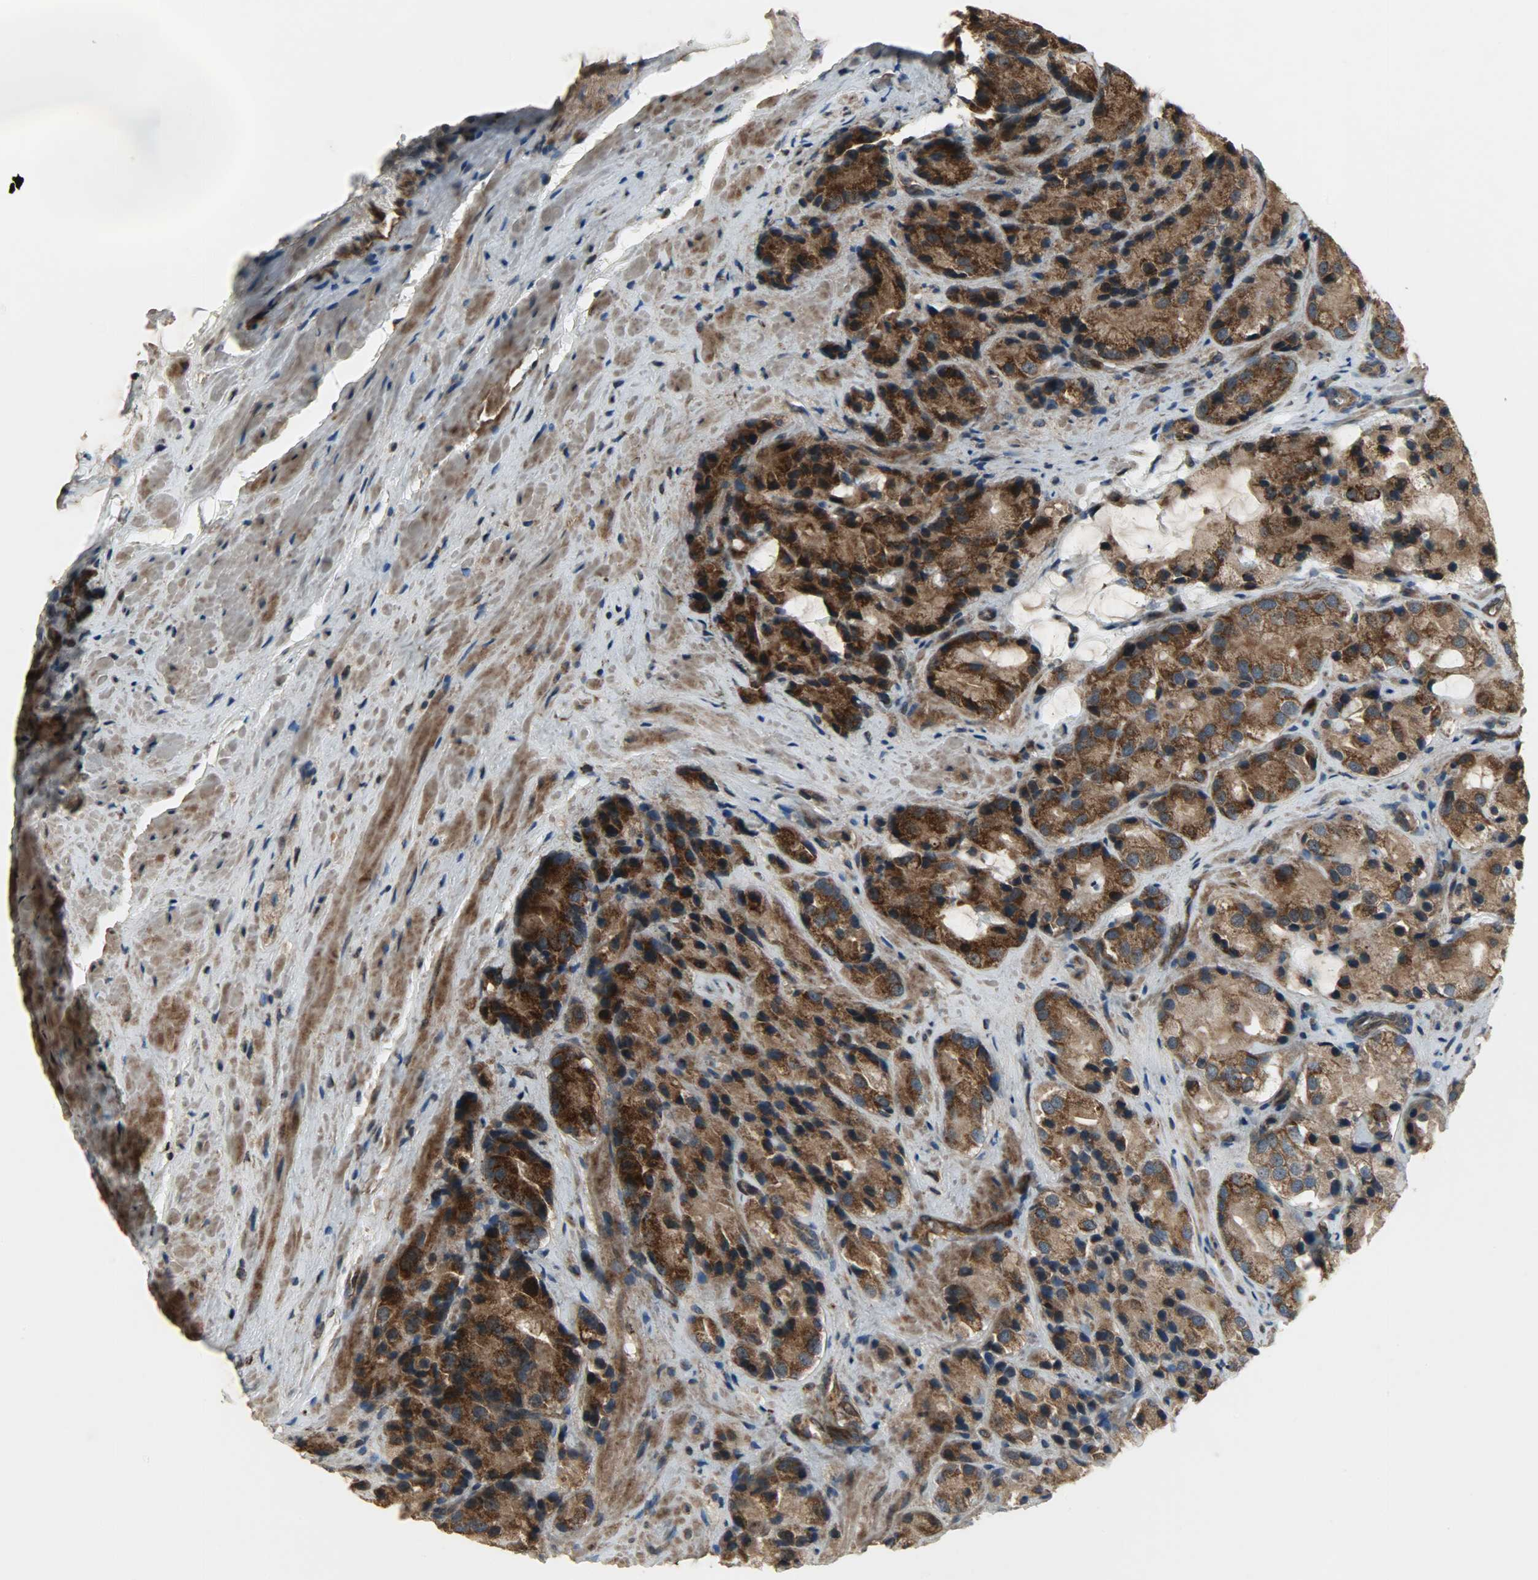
{"staining": {"intensity": "strong", "quantity": ">75%", "location": "cytoplasmic/membranous"}, "tissue": "prostate cancer", "cell_type": "Tumor cells", "image_type": "cancer", "snomed": [{"axis": "morphology", "description": "Adenocarcinoma, High grade"}, {"axis": "topography", "description": "Prostate"}], "caption": "Human prostate cancer (adenocarcinoma (high-grade)) stained with a brown dye shows strong cytoplasmic/membranous positive expression in approximately >75% of tumor cells.", "gene": "AMT", "patient": {"sex": "male", "age": 70}}